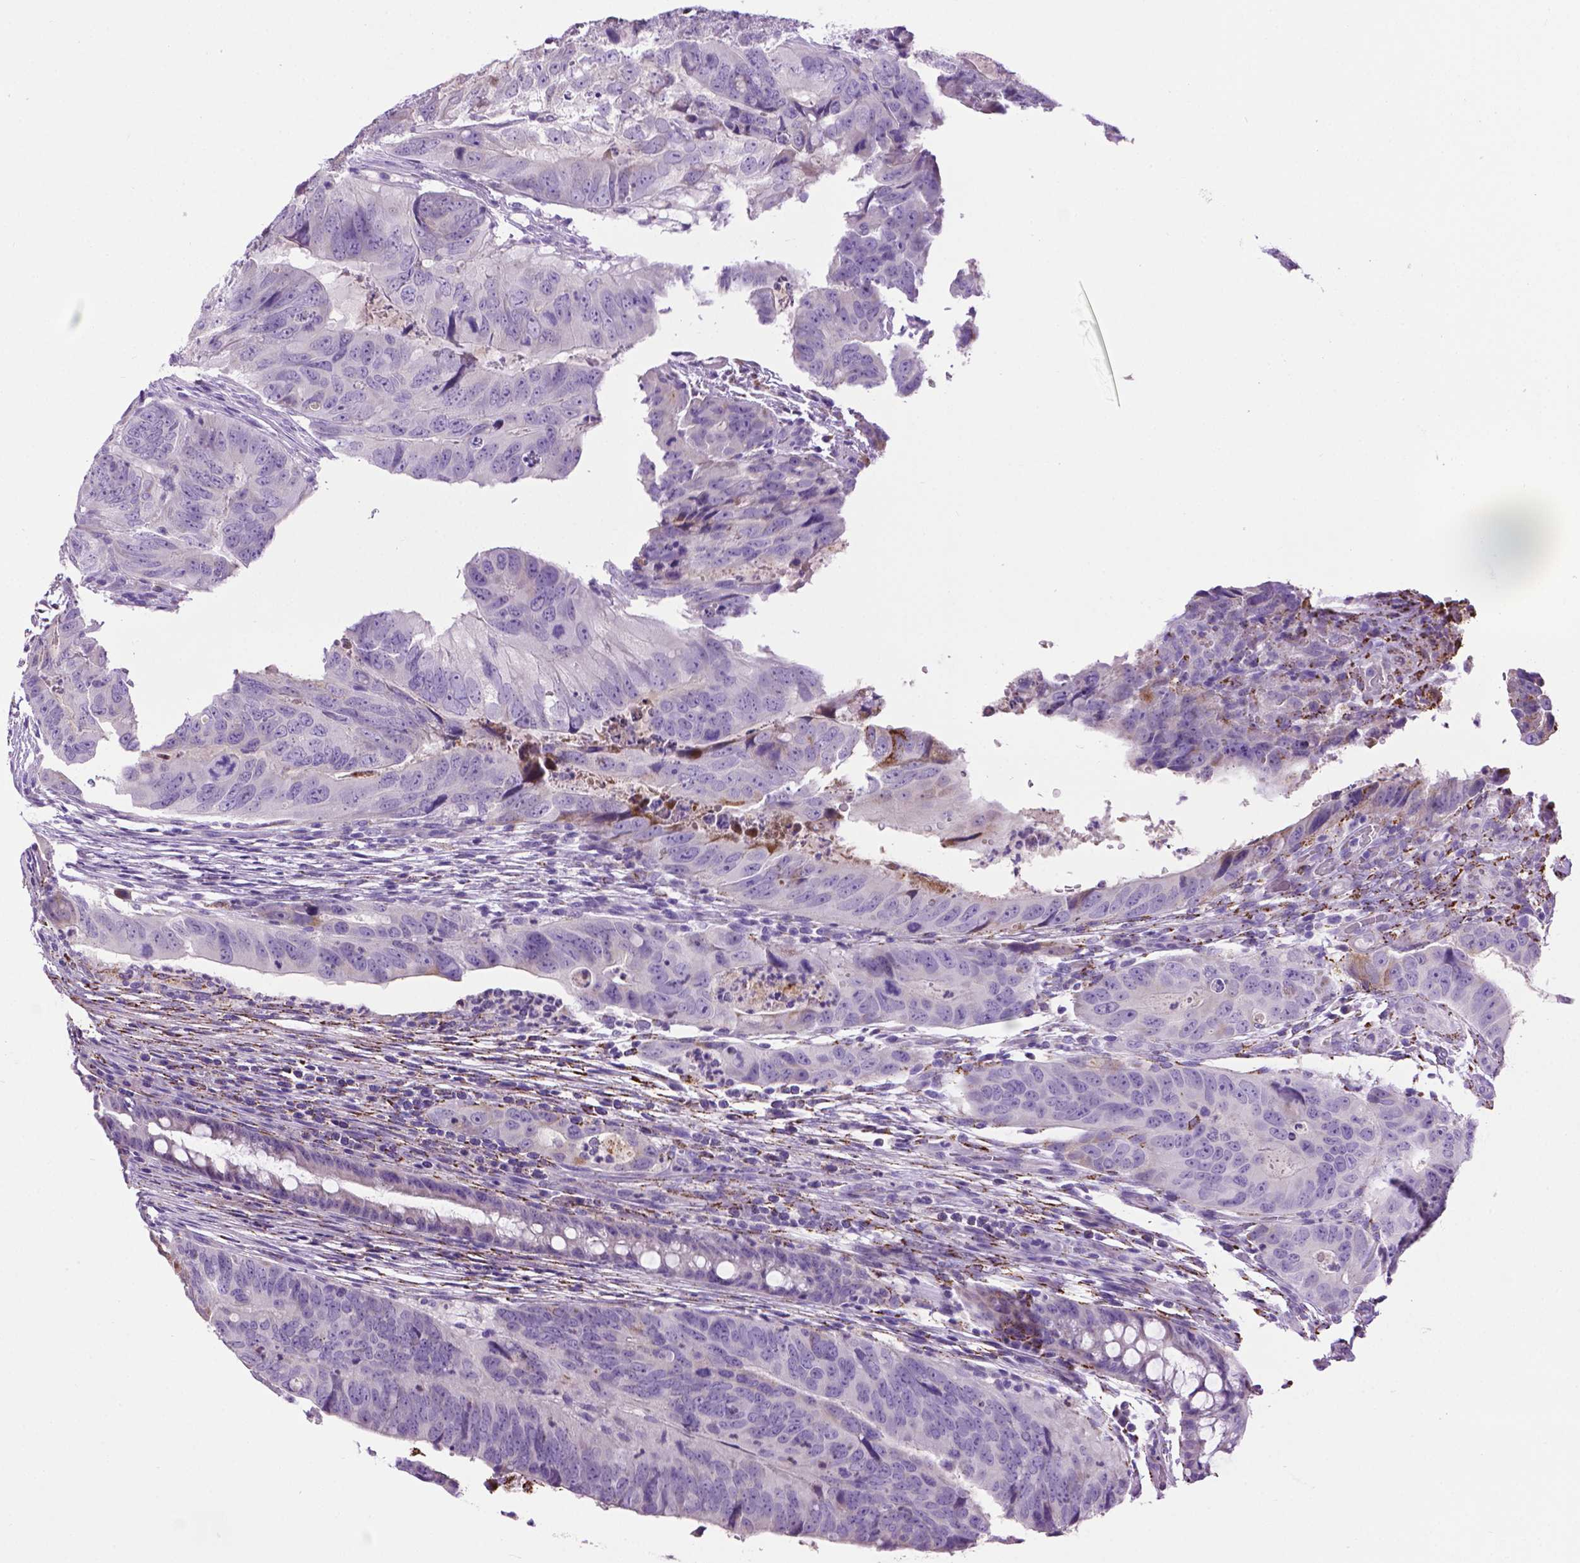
{"staining": {"intensity": "negative", "quantity": "none", "location": "none"}, "tissue": "colorectal cancer", "cell_type": "Tumor cells", "image_type": "cancer", "snomed": [{"axis": "morphology", "description": "Adenocarcinoma, NOS"}, {"axis": "topography", "description": "Colon"}], "caption": "A histopathology image of human adenocarcinoma (colorectal) is negative for staining in tumor cells.", "gene": "TMEM132E", "patient": {"sex": "male", "age": 79}}